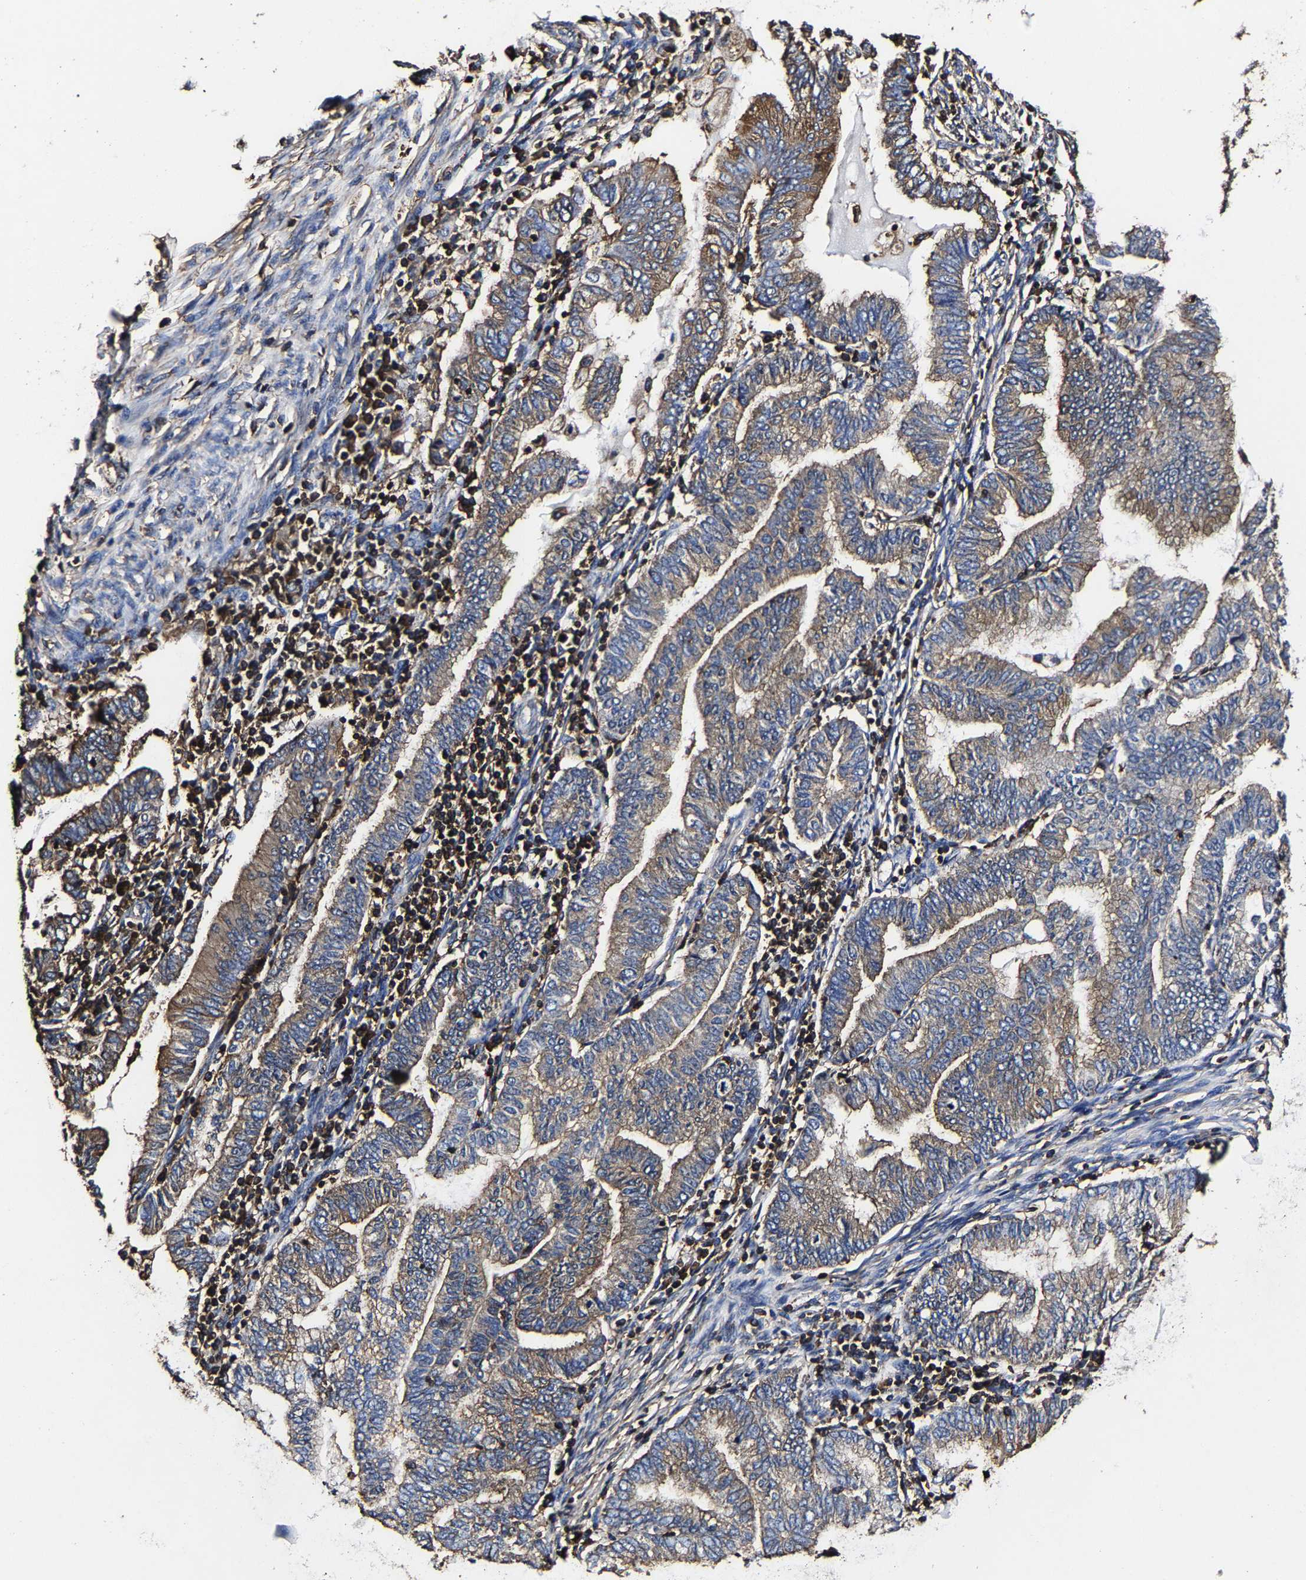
{"staining": {"intensity": "moderate", "quantity": "<25%", "location": "cytoplasmic/membranous"}, "tissue": "endometrial cancer", "cell_type": "Tumor cells", "image_type": "cancer", "snomed": [{"axis": "morphology", "description": "Polyp, NOS"}, {"axis": "morphology", "description": "Adenocarcinoma, NOS"}, {"axis": "morphology", "description": "Adenoma, NOS"}, {"axis": "topography", "description": "Endometrium"}], "caption": "Brown immunohistochemical staining in human endometrial polyp displays moderate cytoplasmic/membranous staining in about <25% of tumor cells. (brown staining indicates protein expression, while blue staining denotes nuclei).", "gene": "SSH3", "patient": {"sex": "female", "age": 79}}